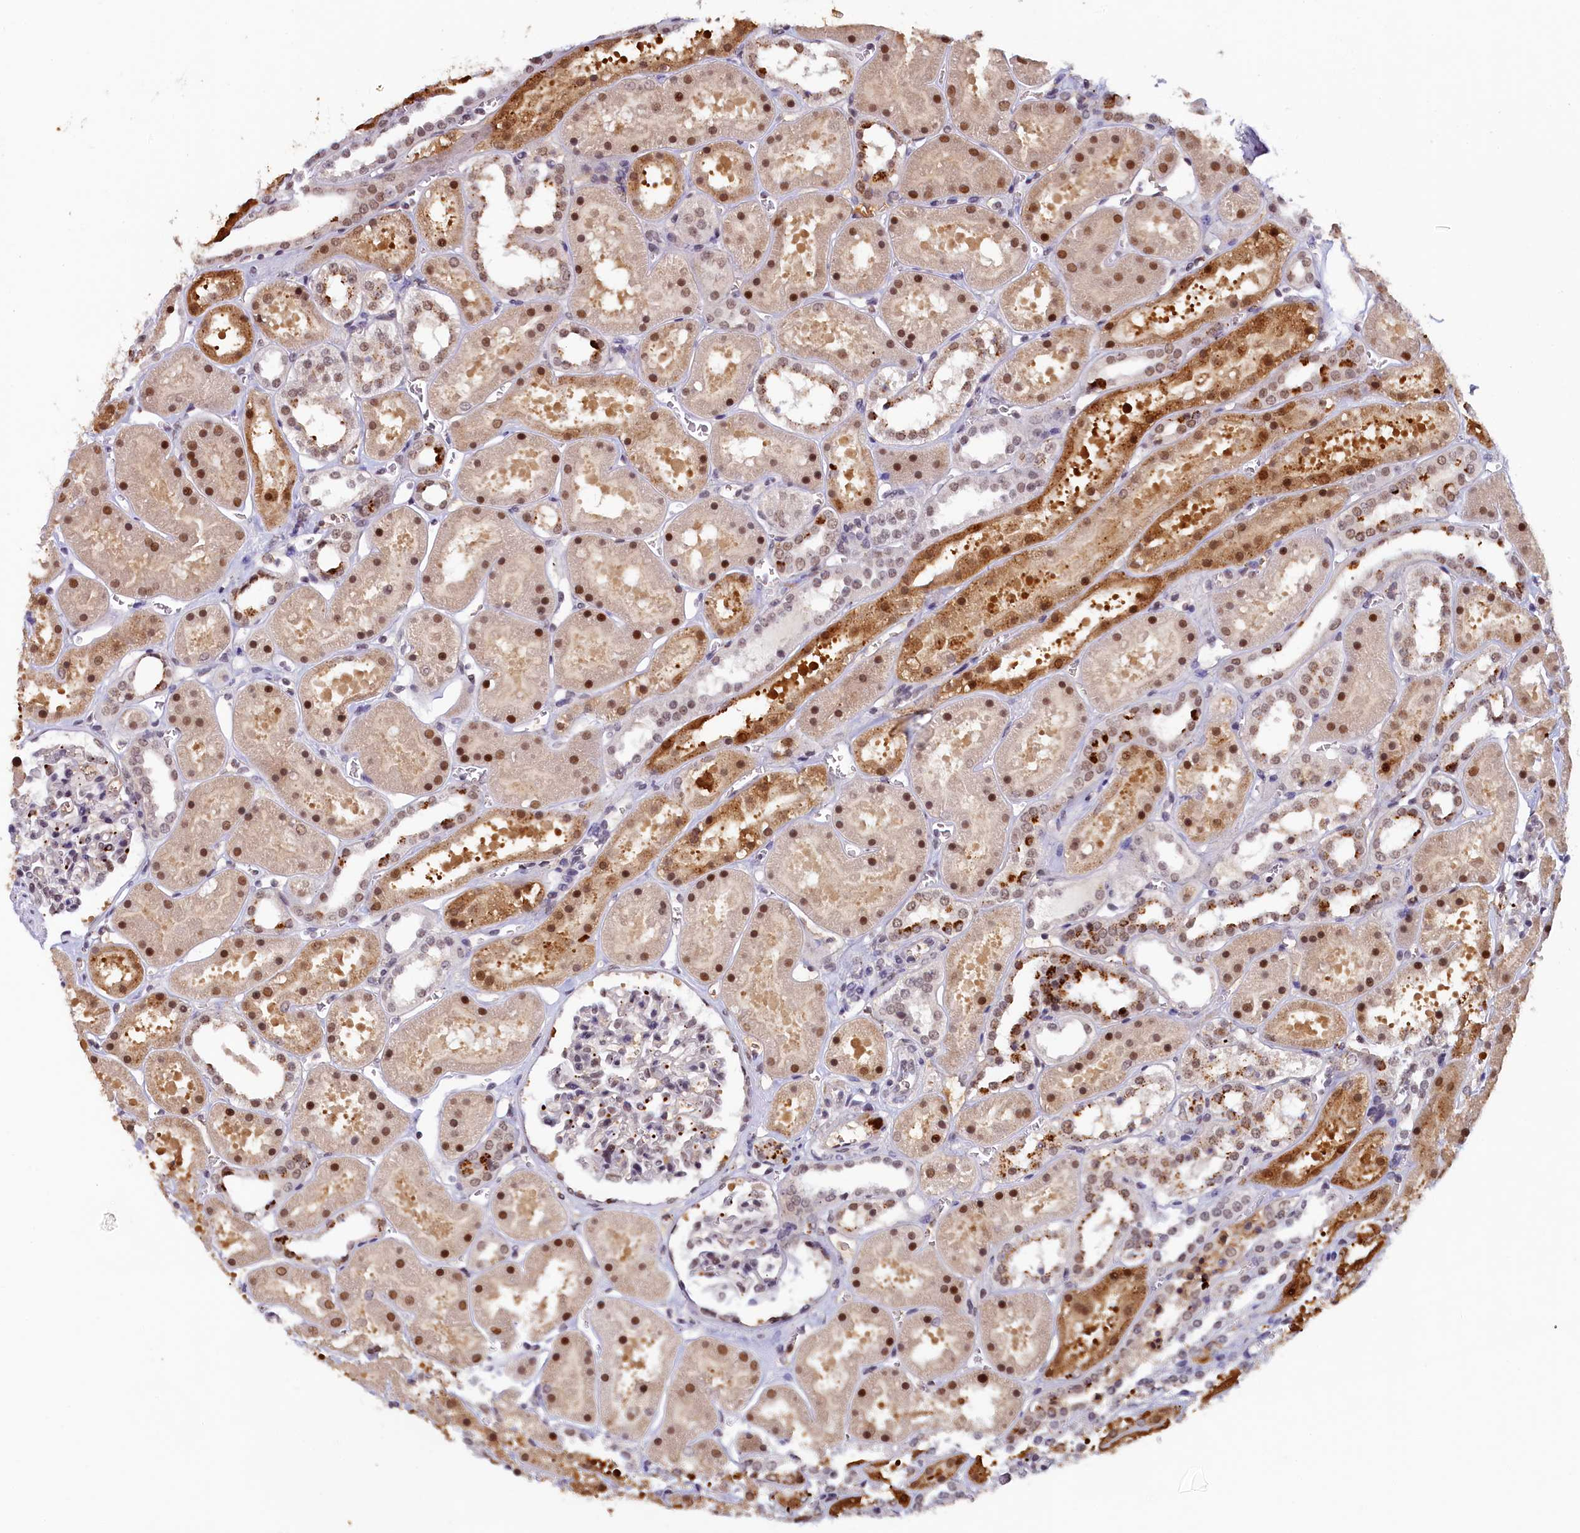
{"staining": {"intensity": "weak", "quantity": "<25%", "location": "nuclear"}, "tissue": "kidney", "cell_type": "Cells in glomeruli", "image_type": "normal", "snomed": [{"axis": "morphology", "description": "Normal tissue, NOS"}, {"axis": "topography", "description": "Kidney"}], "caption": "Cells in glomeruli show no significant positivity in benign kidney. (DAB (3,3'-diaminobenzidine) IHC with hematoxylin counter stain).", "gene": "INTS14", "patient": {"sex": "female", "age": 41}}